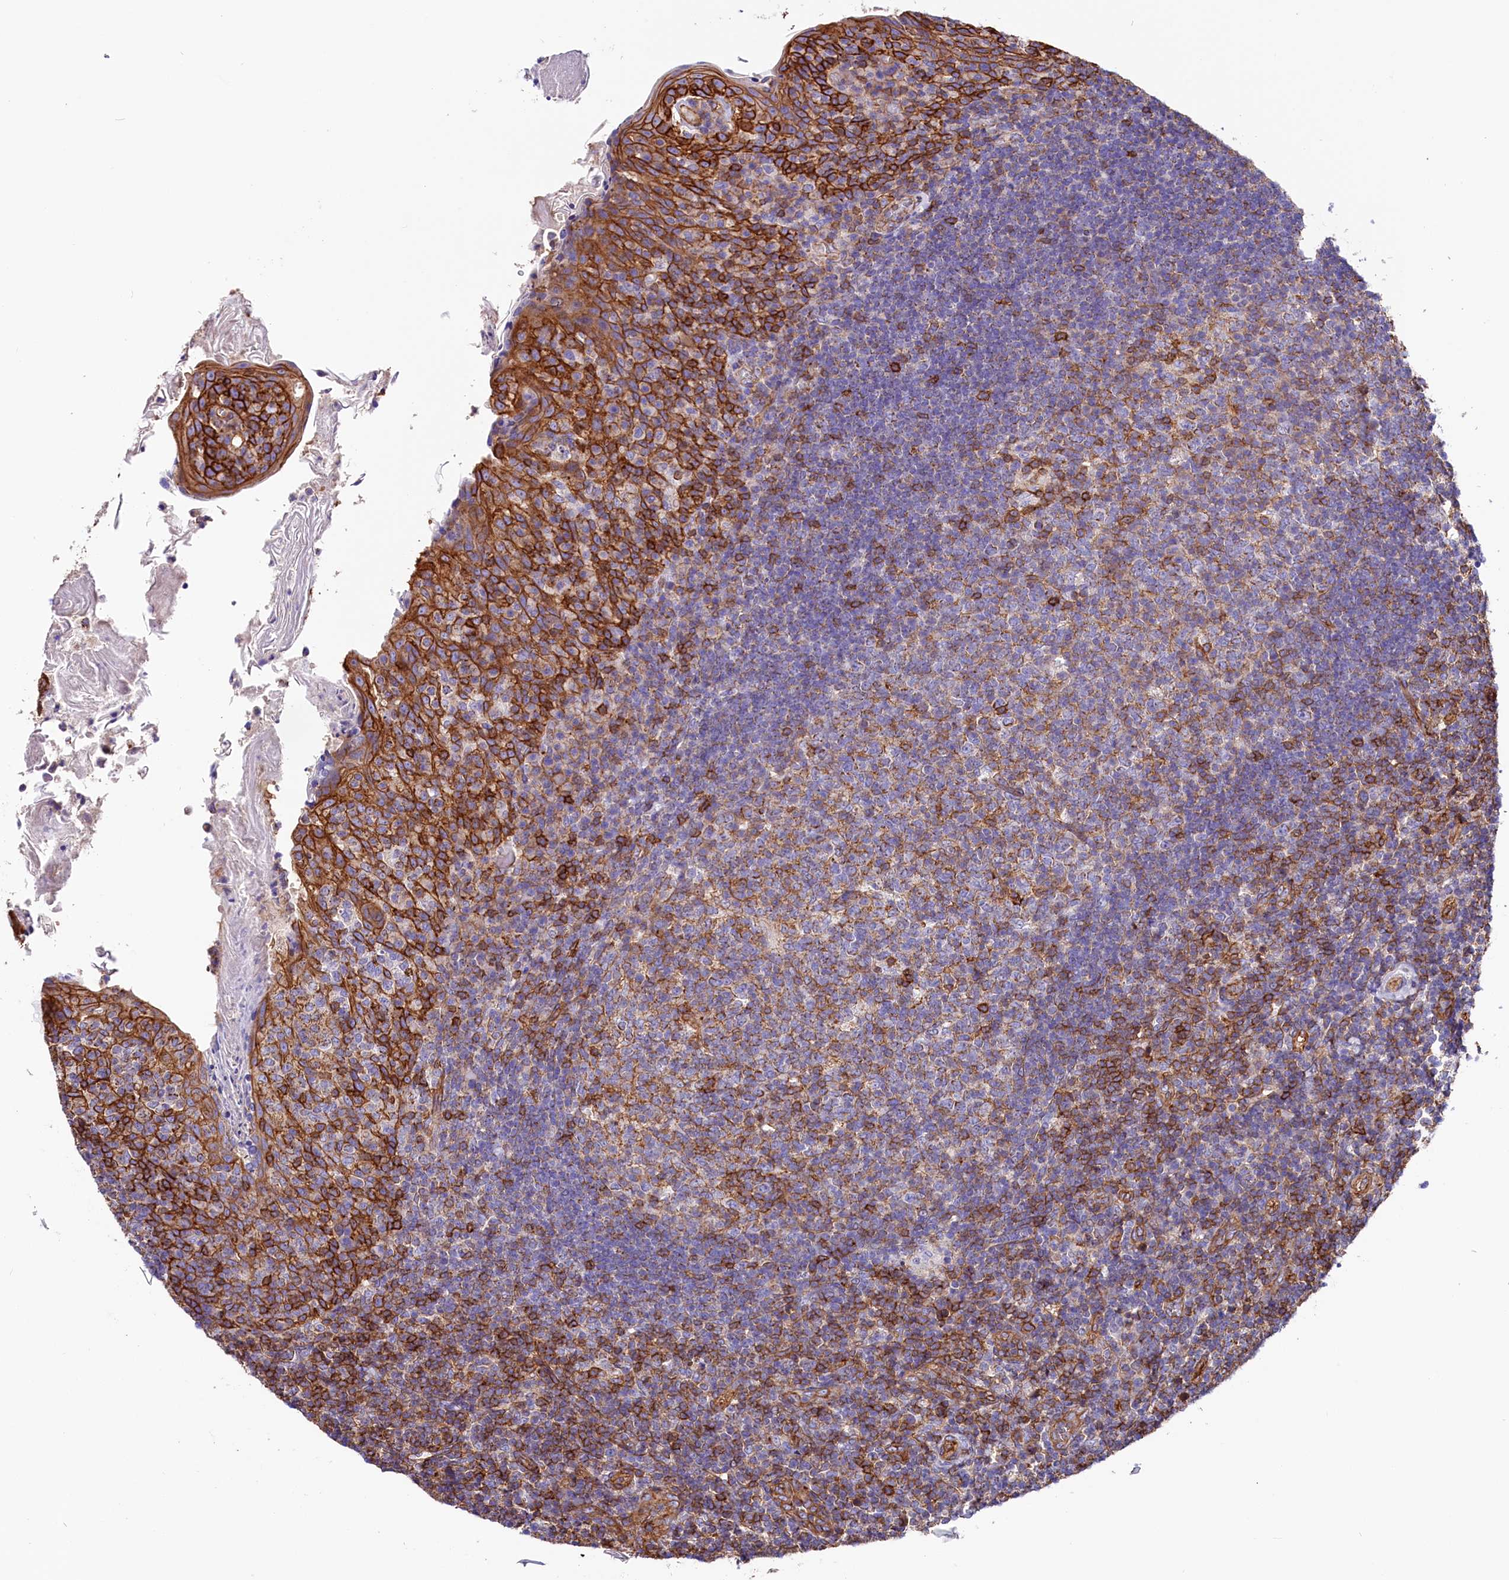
{"staining": {"intensity": "moderate", "quantity": "25%-75%", "location": "cytoplasmic/membranous"}, "tissue": "tonsil", "cell_type": "Germinal center cells", "image_type": "normal", "snomed": [{"axis": "morphology", "description": "Normal tissue, NOS"}, {"axis": "topography", "description": "Tonsil"}], "caption": "Immunohistochemistry (IHC) histopathology image of normal human tonsil stained for a protein (brown), which displays medium levels of moderate cytoplasmic/membranous positivity in approximately 25%-75% of germinal center cells.", "gene": "ATP2B4", "patient": {"sex": "female", "age": 10}}